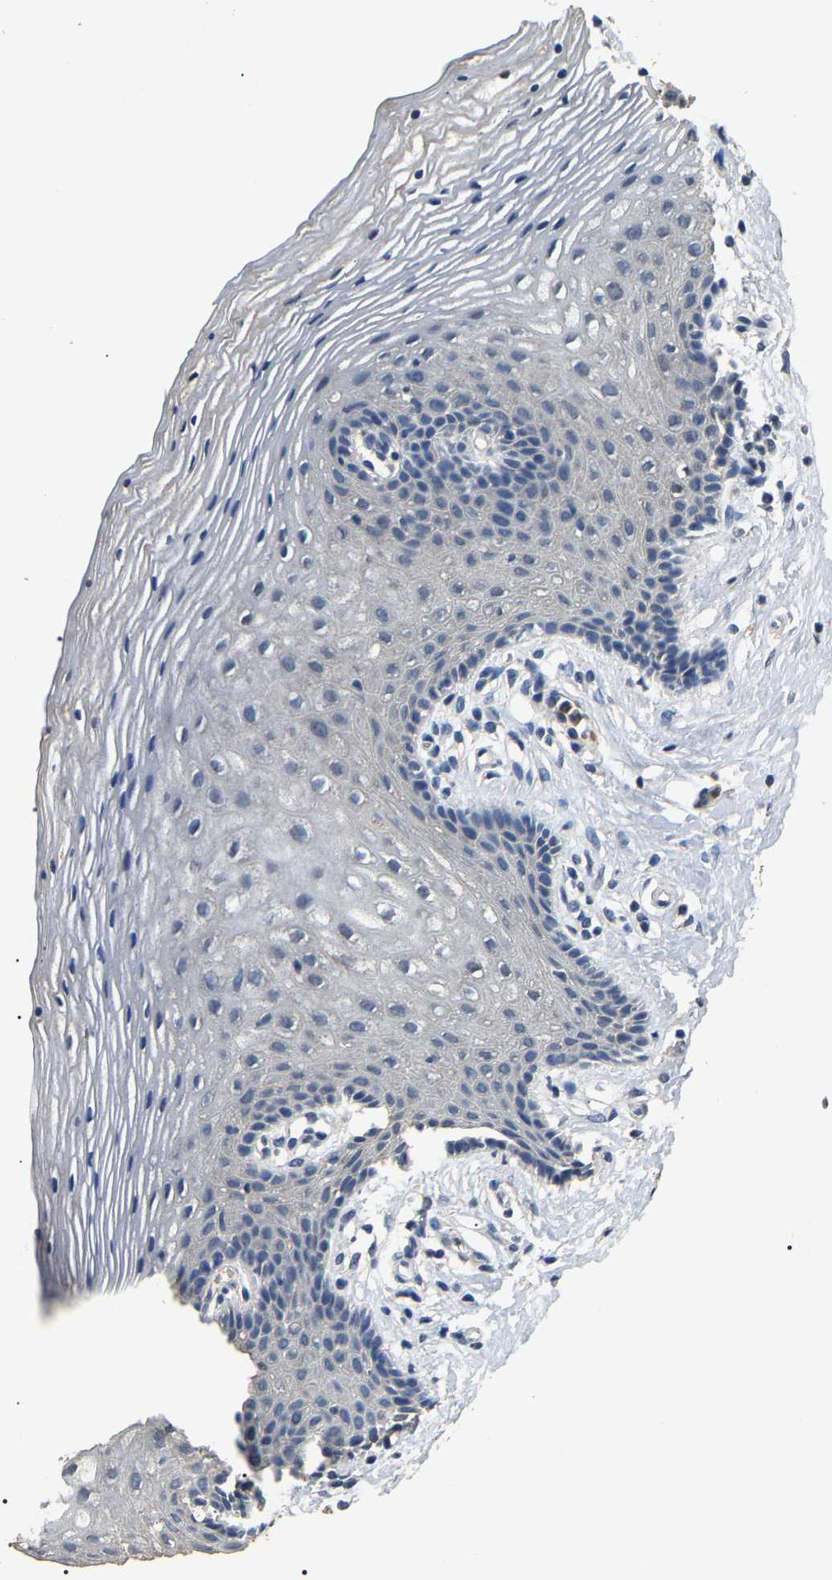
{"staining": {"intensity": "negative", "quantity": "none", "location": "none"}, "tissue": "vagina", "cell_type": "Squamous epithelial cells", "image_type": "normal", "snomed": [{"axis": "morphology", "description": "Normal tissue, NOS"}, {"axis": "topography", "description": "Vagina"}], "caption": "An image of vagina stained for a protein exhibits no brown staining in squamous epithelial cells. (DAB IHC with hematoxylin counter stain).", "gene": "PSMD8", "patient": {"sex": "female", "age": 32}}